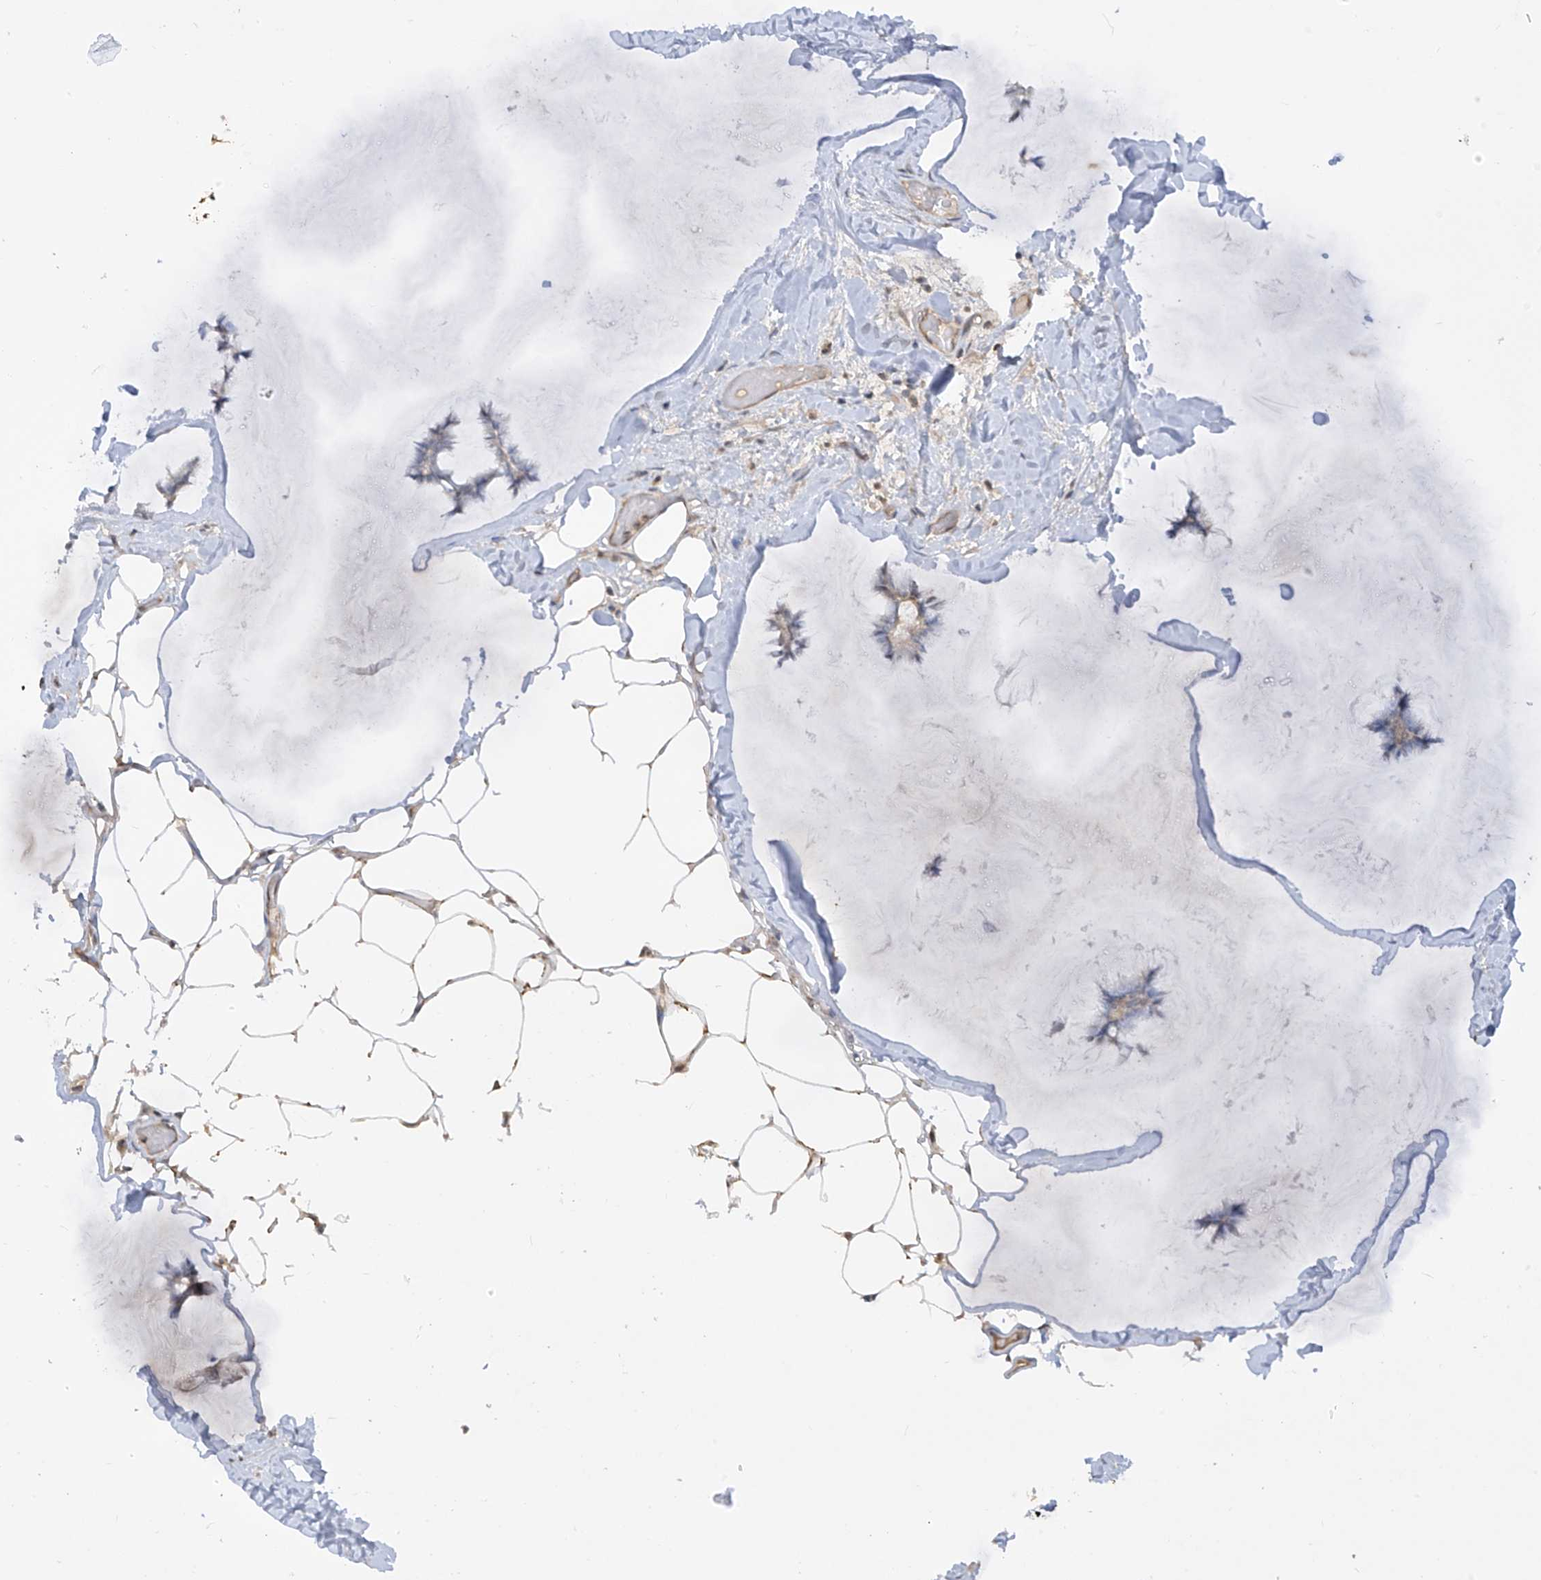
{"staining": {"intensity": "negative", "quantity": "none", "location": "none"}, "tissue": "breast cancer", "cell_type": "Tumor cells", "image_type": "cancer", "snomed": [{"axis": "morphology", "description": "Duct carcinoma"}, {"axis": "topography", "description": "Breast"}], "caption": "A photomicrograph of human invasive ductal carcinoma (breast) is negative for staining in tumor cells.", "gene": "DGKQ", "patient": {"sex": "female", "age": 93}}